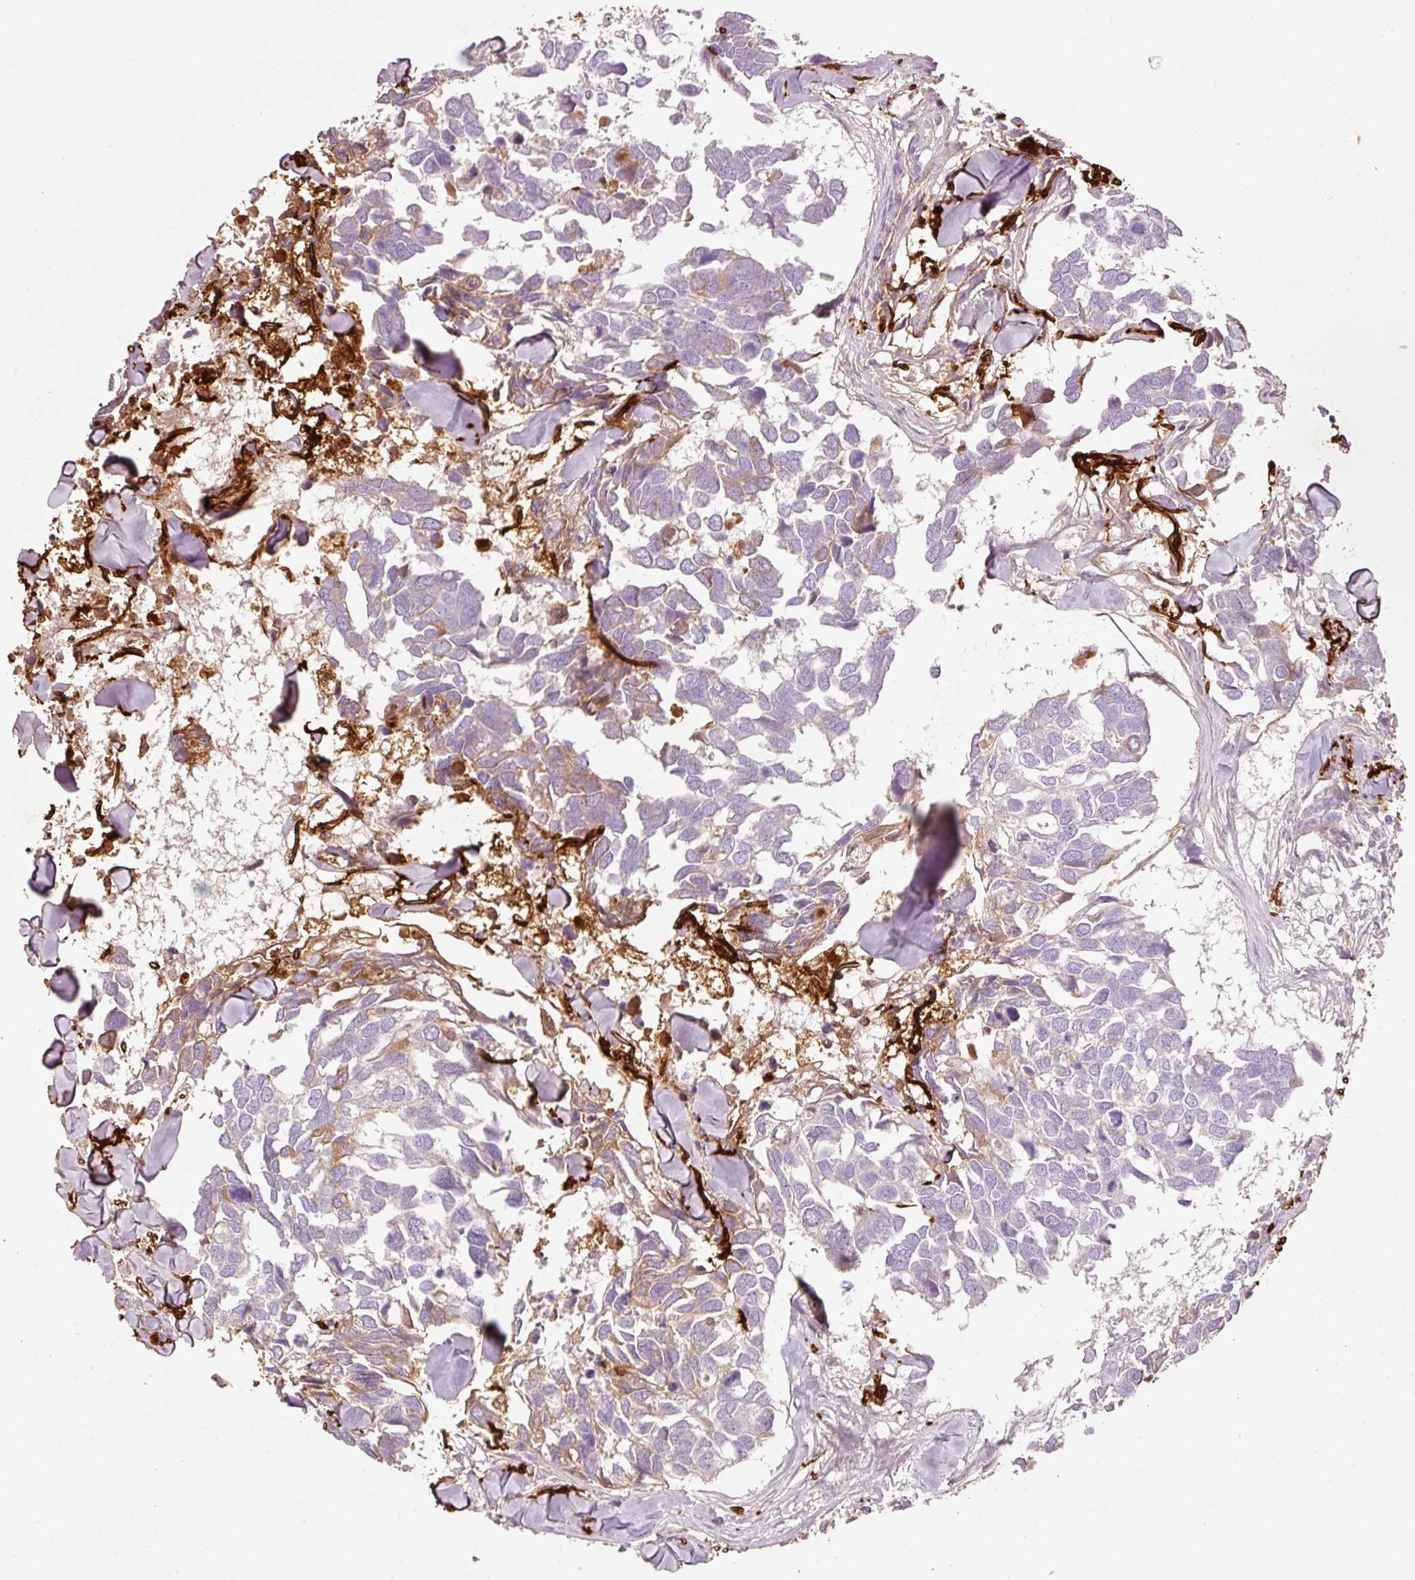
{"staining": {"intensity": "moderate", "quantity": "<25%", "location": "cytoplasmic/membranous"}, "tissue": "breast cancer", "cell_type": "Tumor cells", "image_type": "cancer", "snomed": [{"axis": "morphology", "description": "Duct carcinoma"}, {"axis": "topography", "description": "Breast"}], "caption": "Protein expression analysis of human infiltrating ductal carcinoma (breast) reveals moderate cytoplasmic/membranous expression in about <25% of tumor cells.", "gene": "MFAP4", "patient": {"sex": "female", "age": 83}}